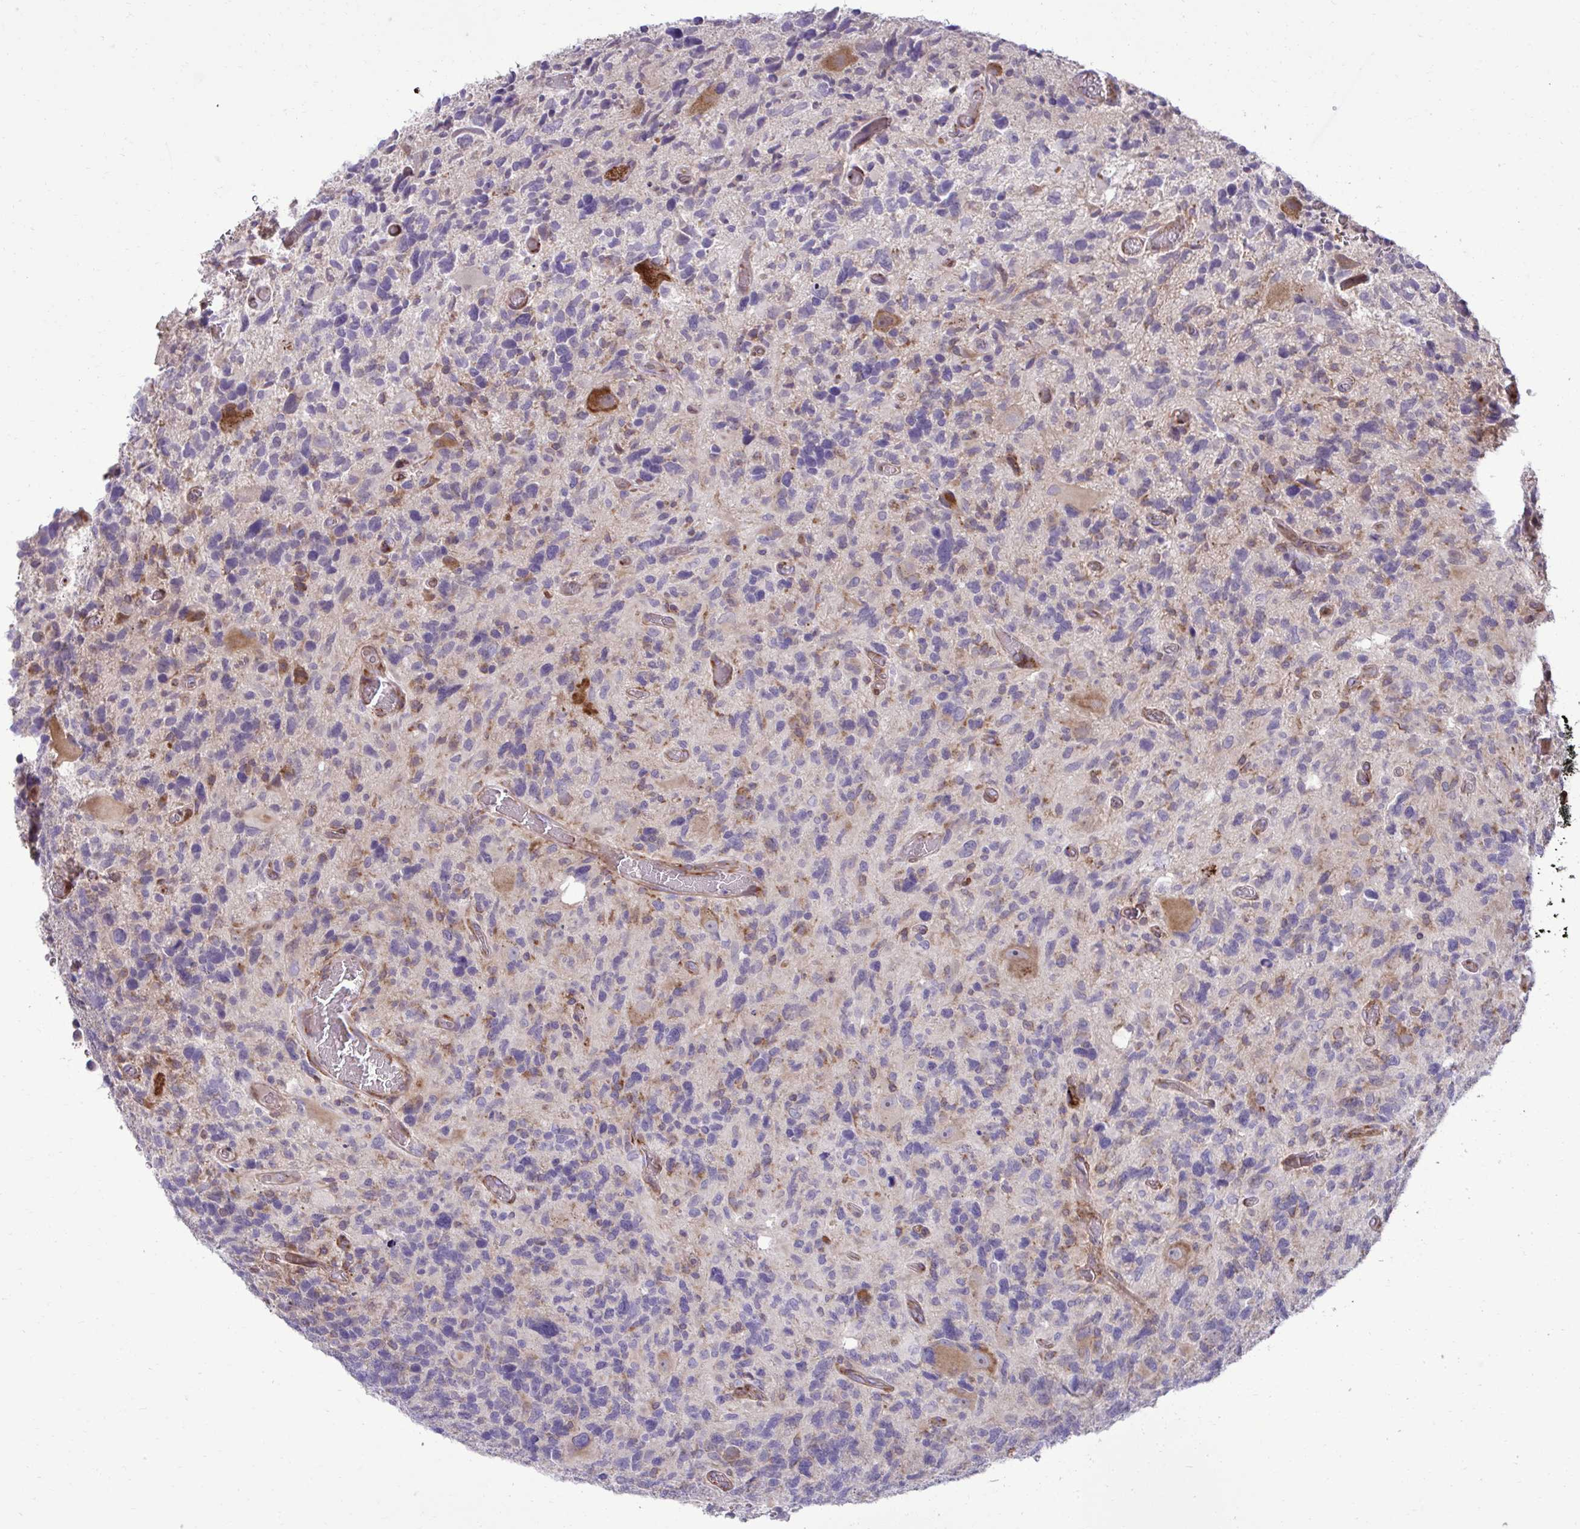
{"staining": {"intensity": "negative", "quantity": "none", "location": "none"}, "tissue": "glioma", "cell_type": "Tumor cells", "image_type": "cancer", "snomed": [{"axis": "morphology", "description": "Glioma, malignant, High grade"}, {"axis": "topography", "description": "Brain"}], "caption": "Image shows no protein staining in tumor cells of glioma tissue.", "gene": "LIMS1", "patient": {"sex": "male", "age": 49}}